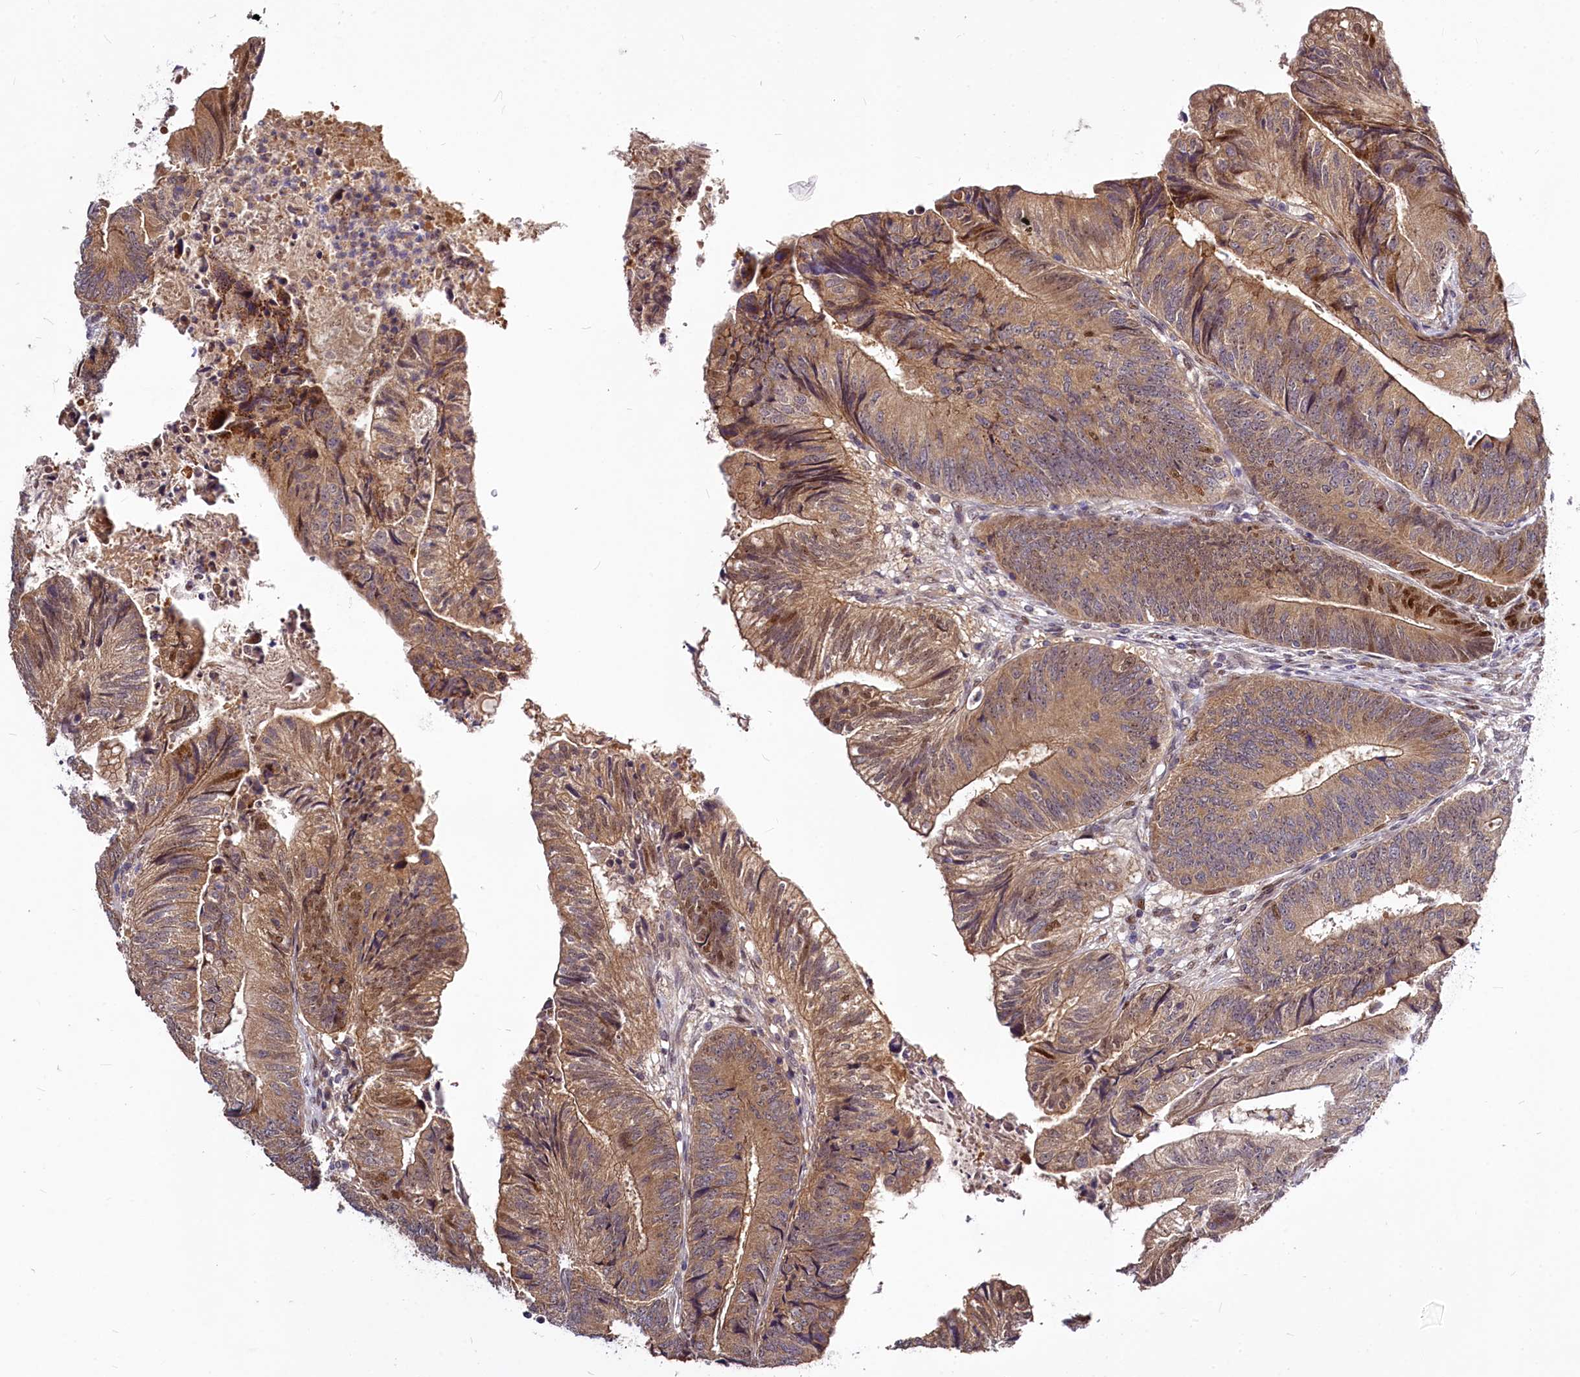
{"staining": {"intensity": "moderate", "quantity": ">75%", "location": "cytoplasmic/membranous,nuclear"}, "tissue": "colorectal cancer", "cell_type": "Tumor cells", "image_type": "cancer", "snomed": [{"axis": "morphology", "description": "Adenocarcinoma, NOS"}, {"axis": "topography", "description": "Colon"}], "caption": "Immunohistochemical staining of human colorectal cancer reveals medium levels of moderate cytoplasmic/membranous and nuclear staining in approximately >75% of tumor cells. (DAB IHC, brown staining for protein, blue staining for nuclei).", "gene": "MAML2", "patient": {"sex": "female", "age": 67}}